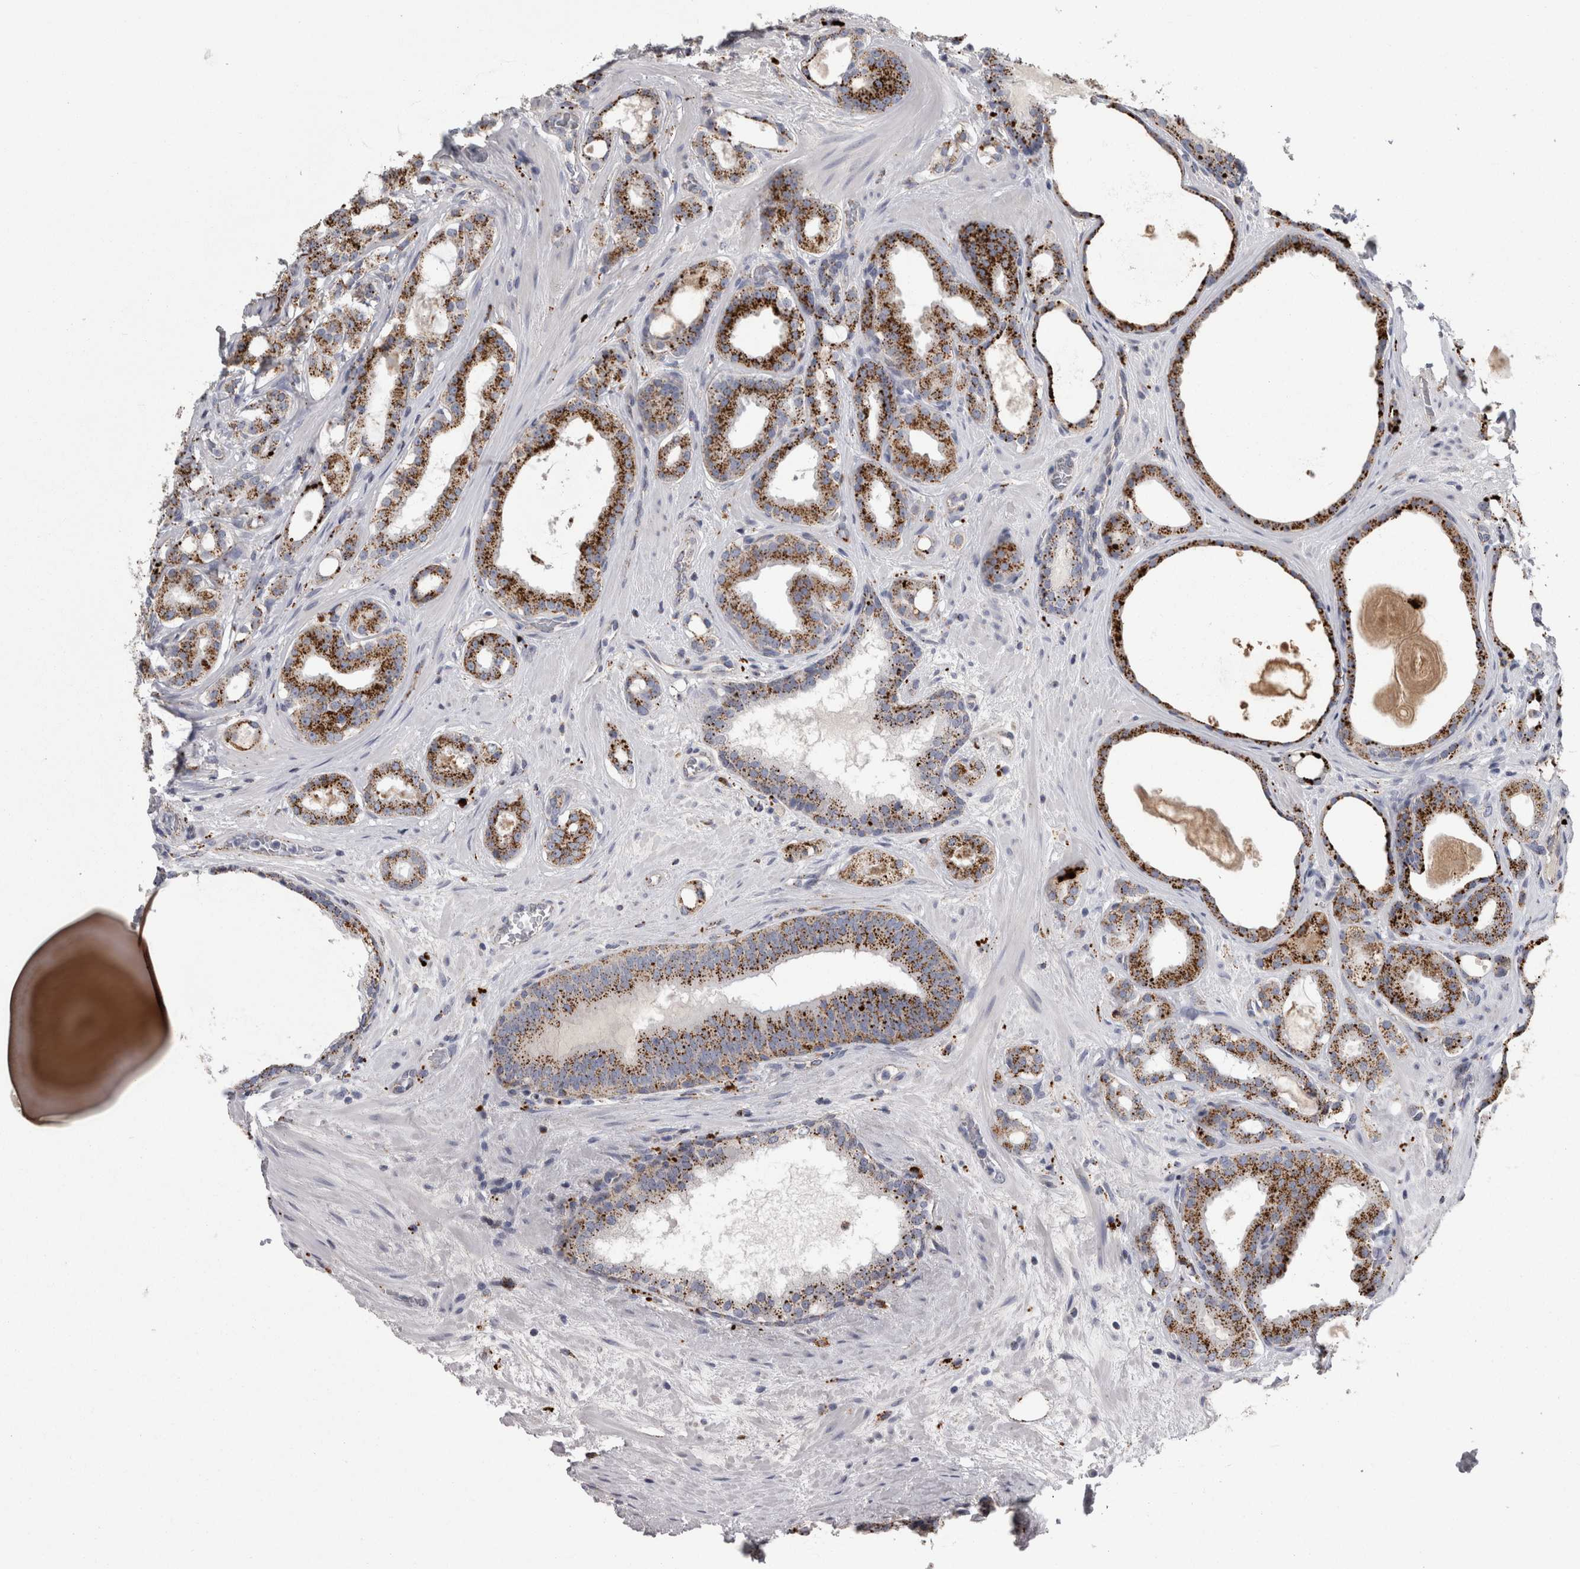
{"staining": {"intensity": "moderate", "quantity": ">75%", "location": "cytoplasmic/membranous"}, "tissue": "prostate cancer", "cell_type": "Tumor cells", "image_type": "cancer", "snomed": [{"axis": "morphology", "description": "Adenocarcinoma, High grade"}, {"axis": "topography", "description": "Prostate"}], "caption": "Brown immunohistochemical staining in human prostate cancer demonstrates moderate cytoplasmic/membranous positivity in about >75% of tumor cells.", "gene": "DPP7", "patient": {"sex": "male", "age": 60}}